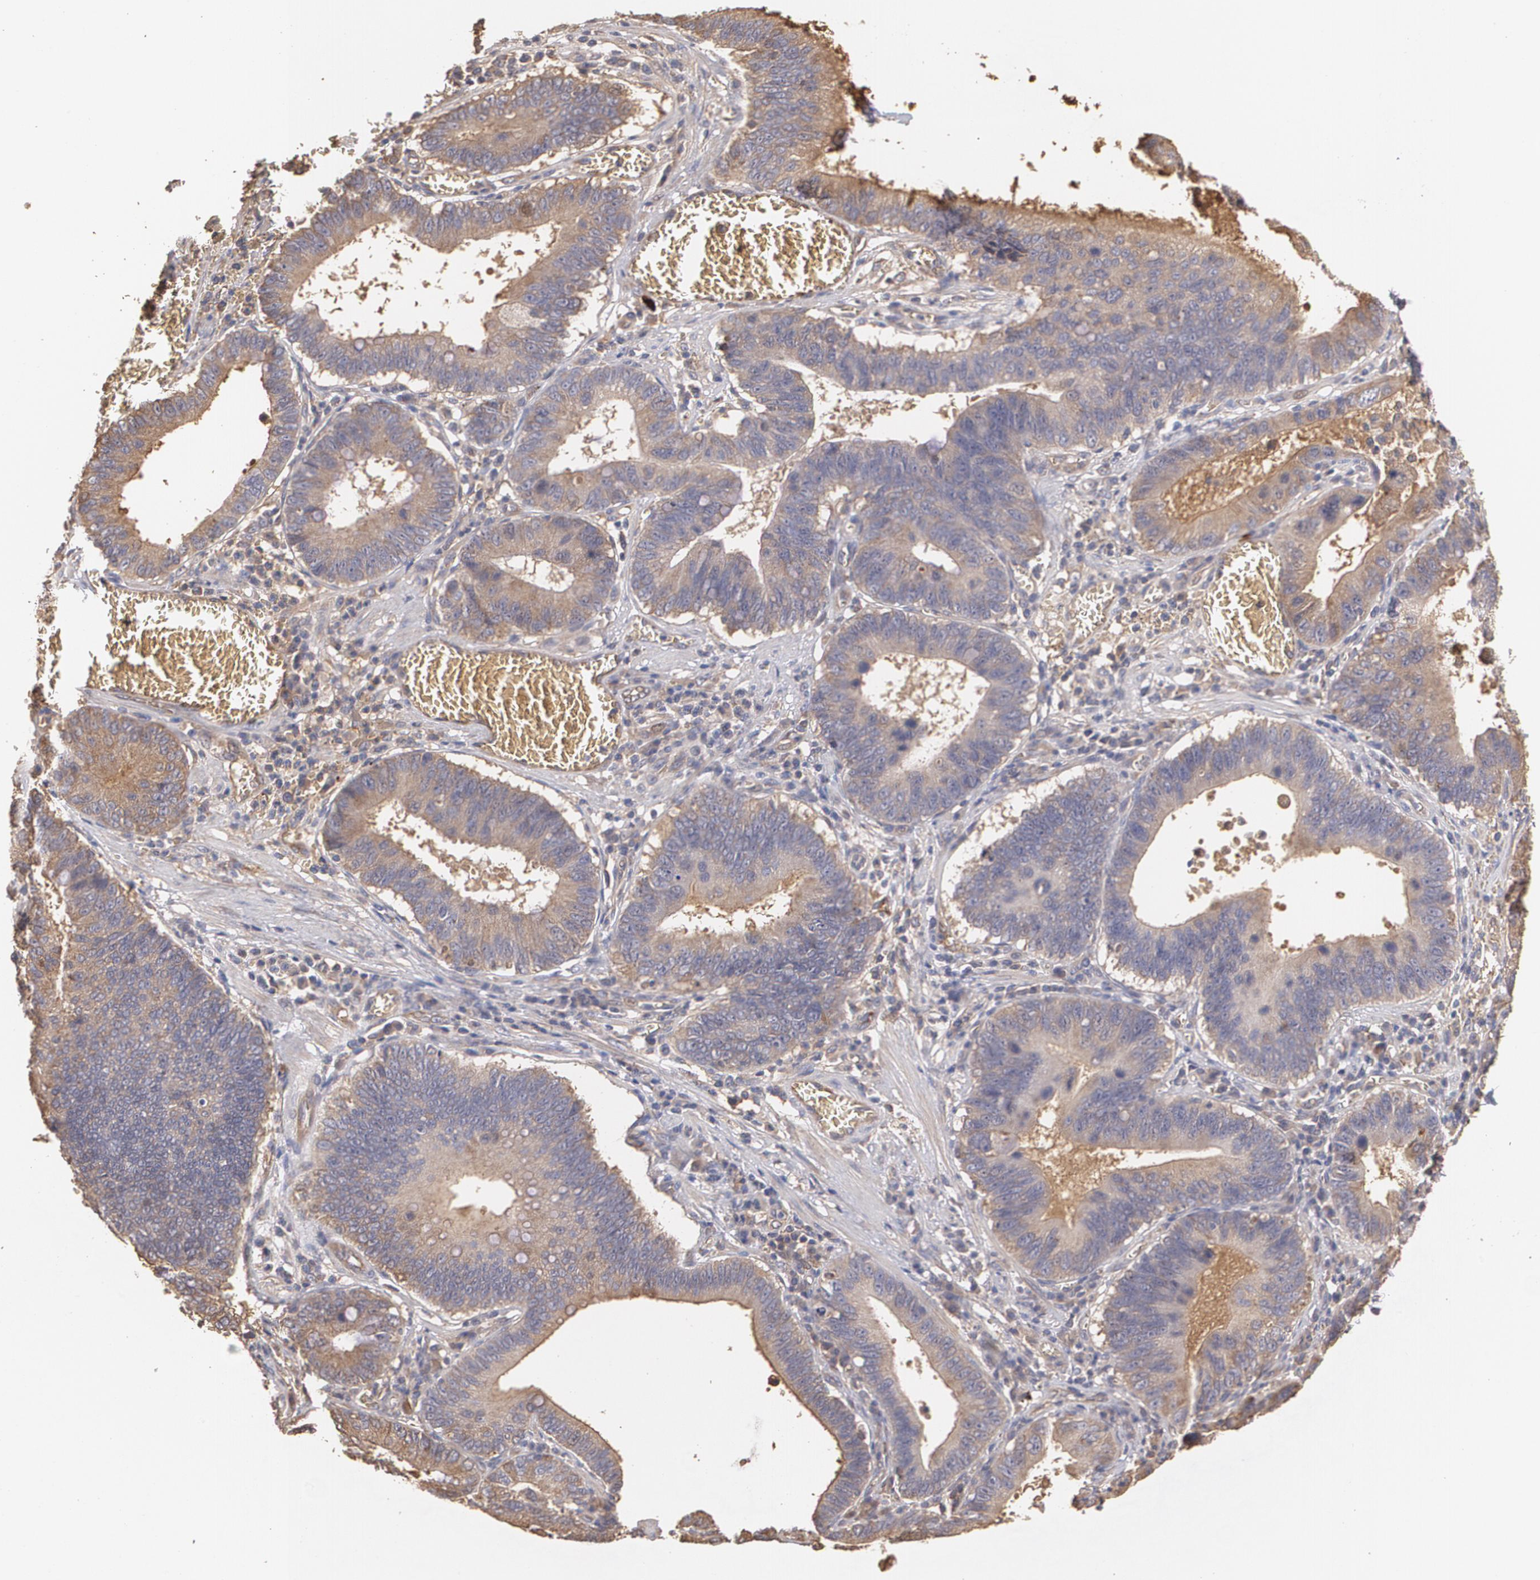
{"staining": {"intensity": "weak", "quantity": ">75%", "location": "cytoplasmic/membranous"}, "tissue": "stomach cancer", "cell_type": "Tumor cells", "image_type": "cancer", "snomed": [{"axis": "morphology", "description": "Adenocarcinoma, NOS"}, {"axis": "topography", "description": "Stomach"}, {"axis": "topography", "description": "Gastric cardia"}], "caption": "IHC (DAB) staining of human stomach cancer reveals weak cytoplasmic/membranous protein expression in about >75% of tumor cells.", "gene": "PON1", "patient": {"sex": "male", "age": 59}}